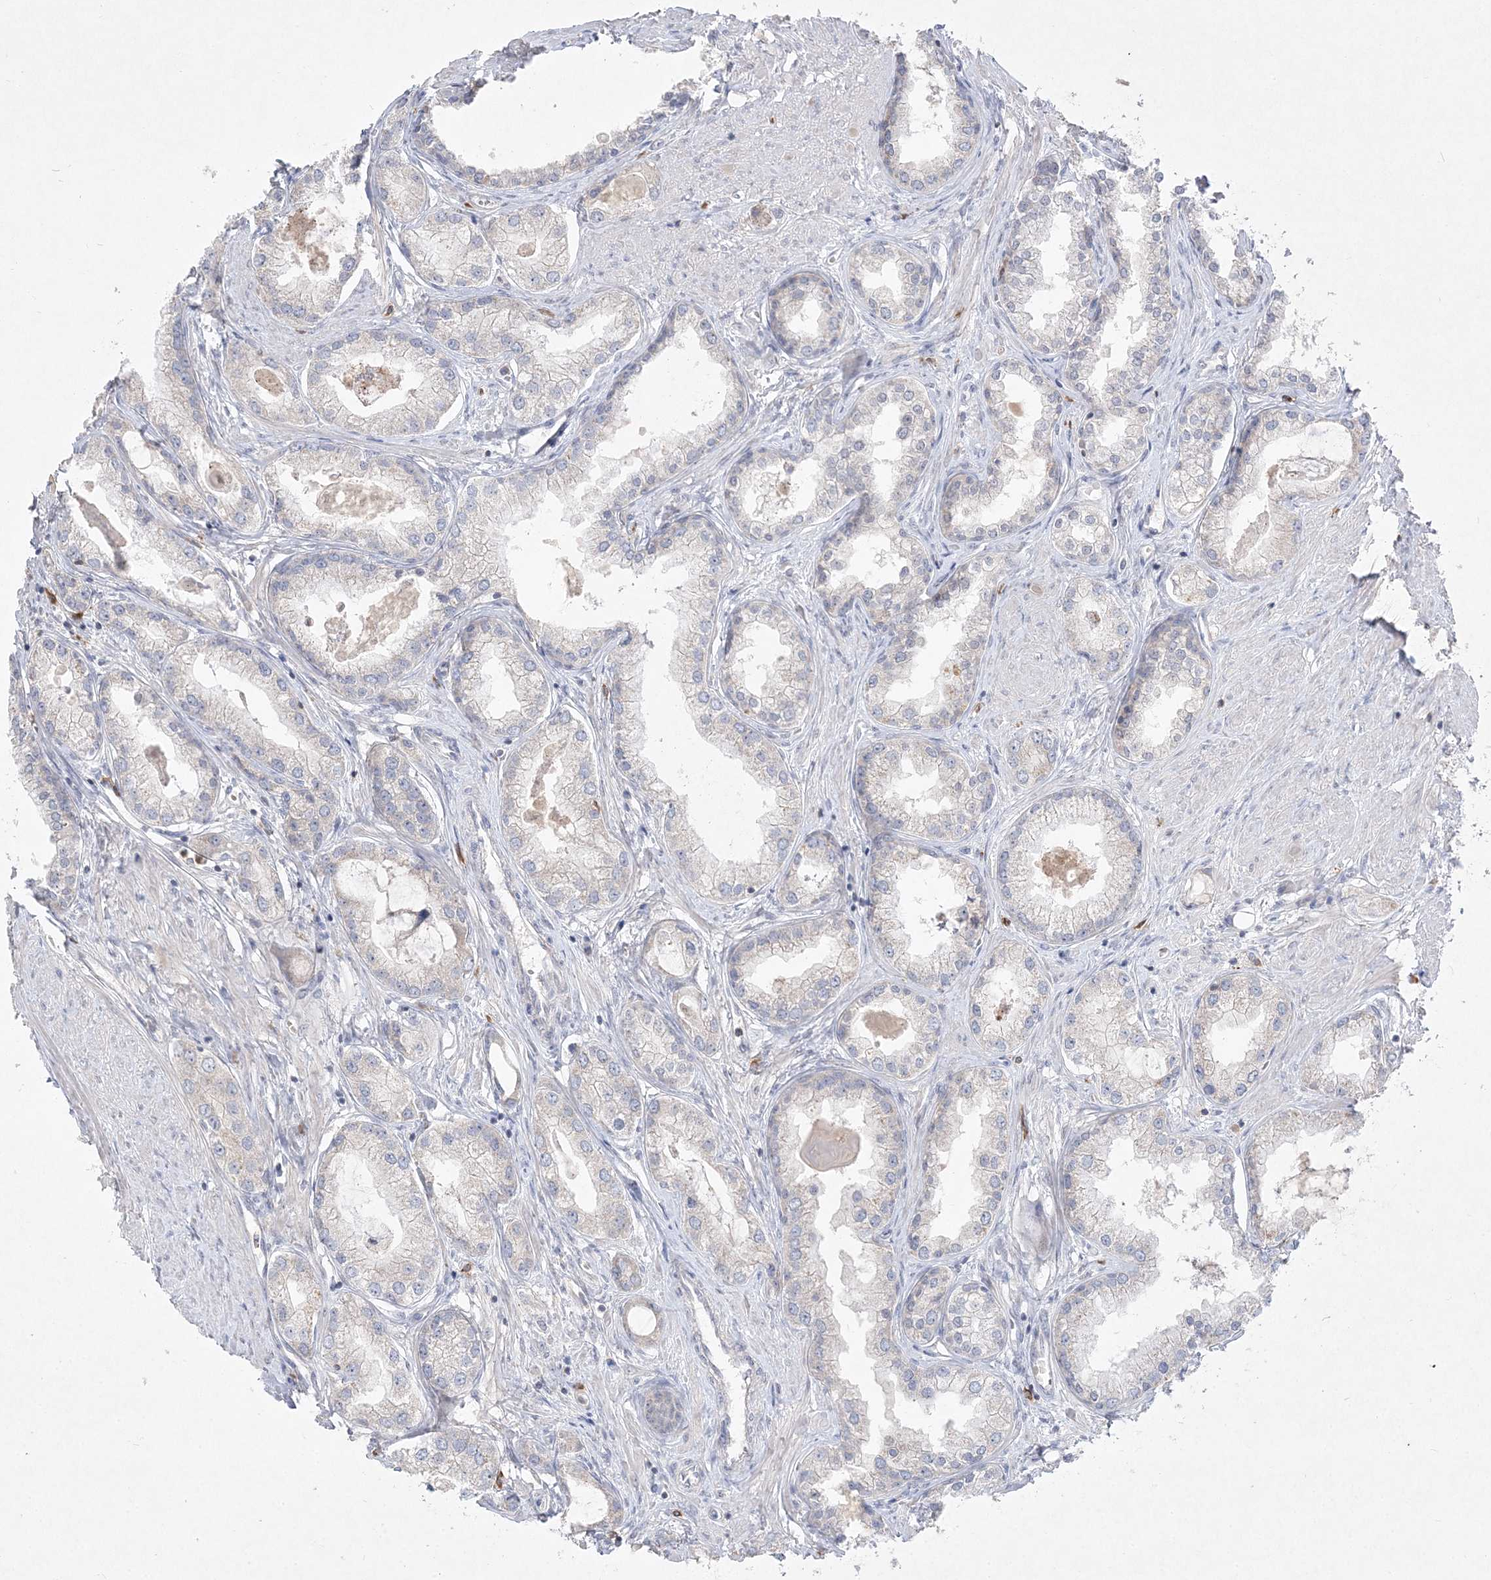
{"staining": {"intensity": "negative", "quantity": "none", "location": "none"}, "tissue": "prostate cancer", "cell_type": "Tumor cells", "image_type": "cancer", "snomed": [{"axis": "morphology", "description": "Adenocarcinoma, Low grade"}, {"axis": "topography", "description": "Prostate"}], "caption": "Immunohistochemistry photomicrograph of neoplastic tissue: human prostate adenocarcinoma (low-grade) stained with DAB exhibits no significant protein staining in tumor cells.", "gene": "CLNK", "patient": {"sex": "male", "age": 63}}